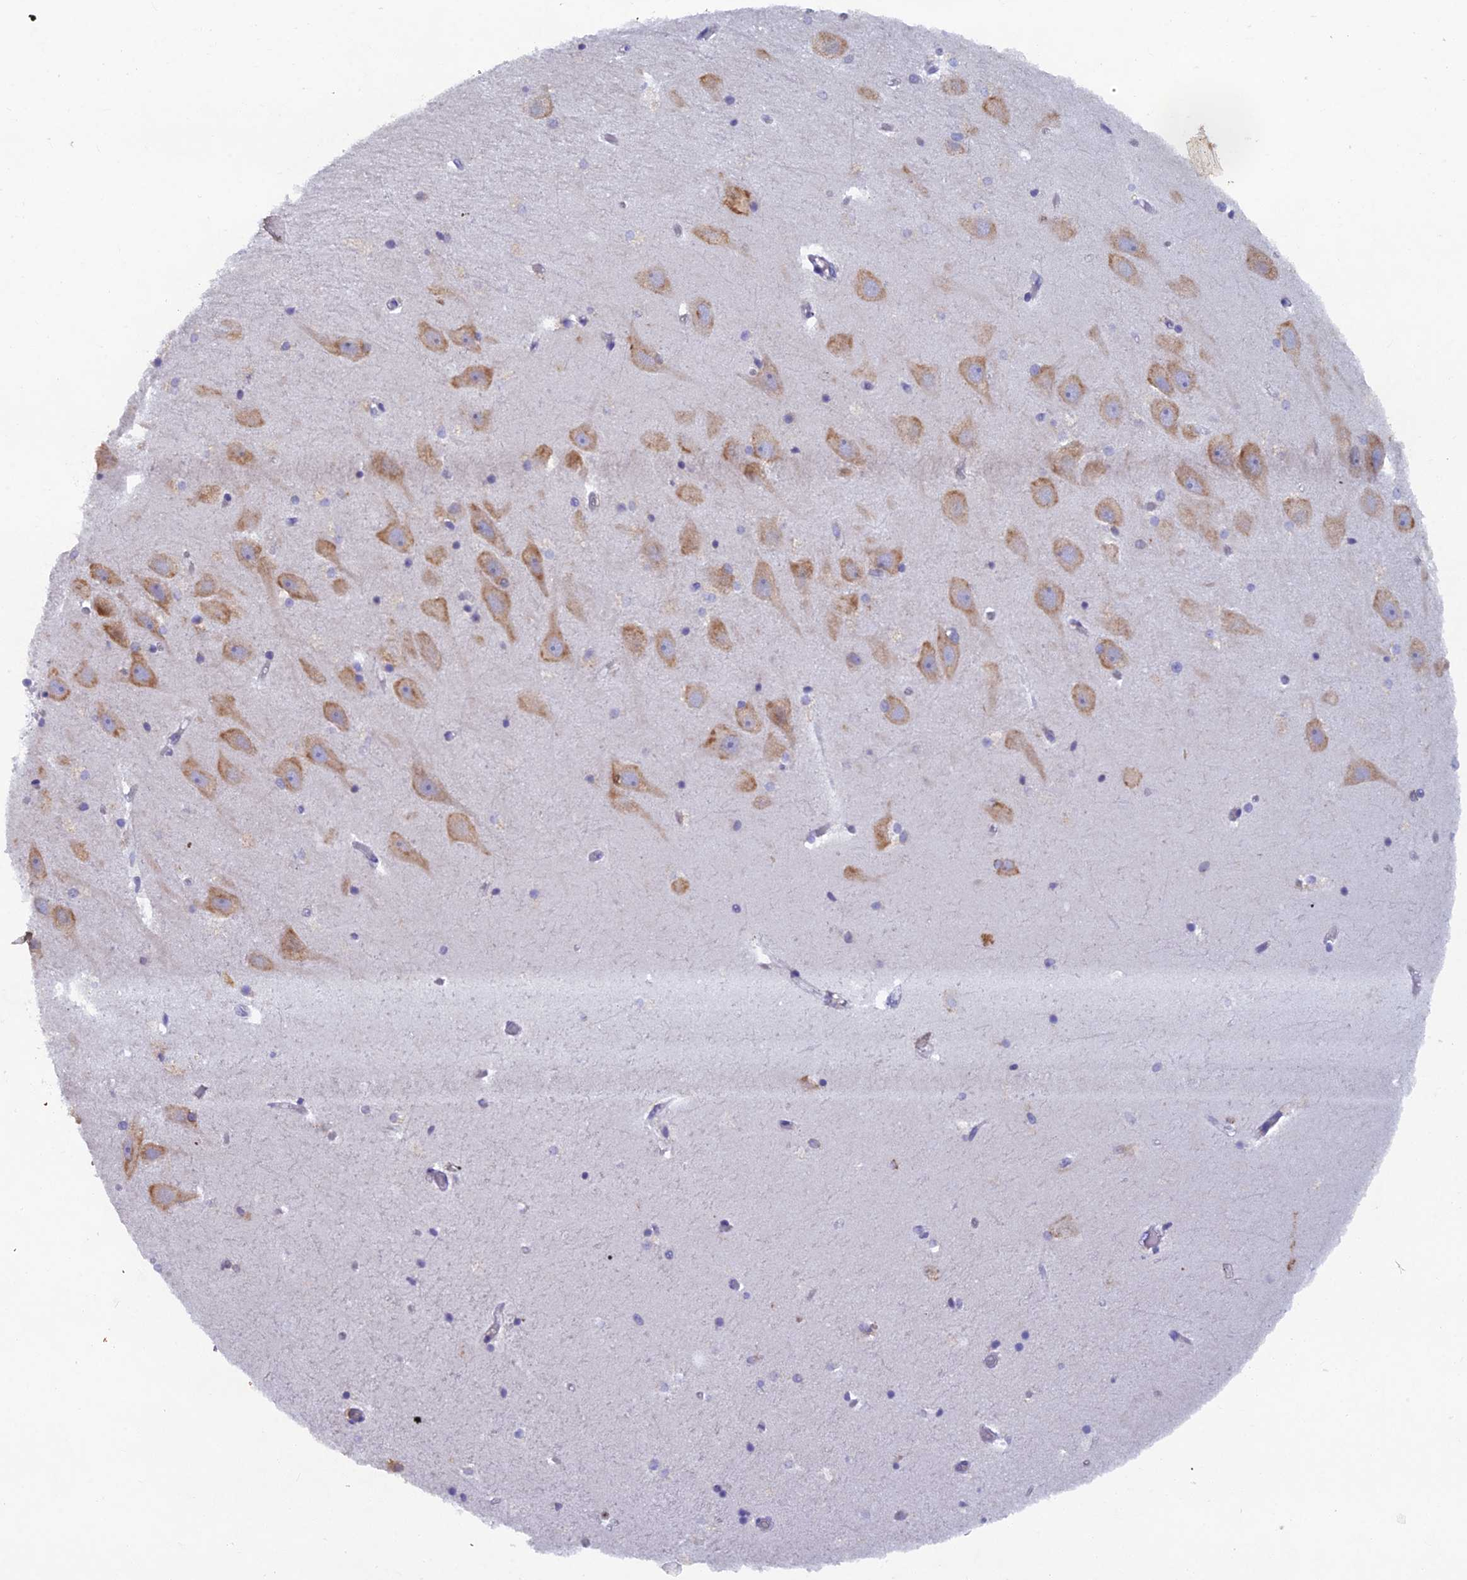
{"staining": {"intensity": "negative", "quantity": "none", "location": "none"}, "tissue": "hippocampus", "cell_type": "Glial cells", "image_type": "normal", "snomed": [{"axis": "morphology", "description": "Normal tissue, NOS"}, {"axis": "topography", "description": "Hippocampus"}], "caption": "Immunohistochemistry of benign hippocampus demonstrates no staining in glial cells. (DAB (3,3'-diaminobenzidine) immunohistochemistry visualized using brightfield microscopy, high magnification).", "gene": "ABI3BP", "patient": {"sex": "female", "age": 52}}